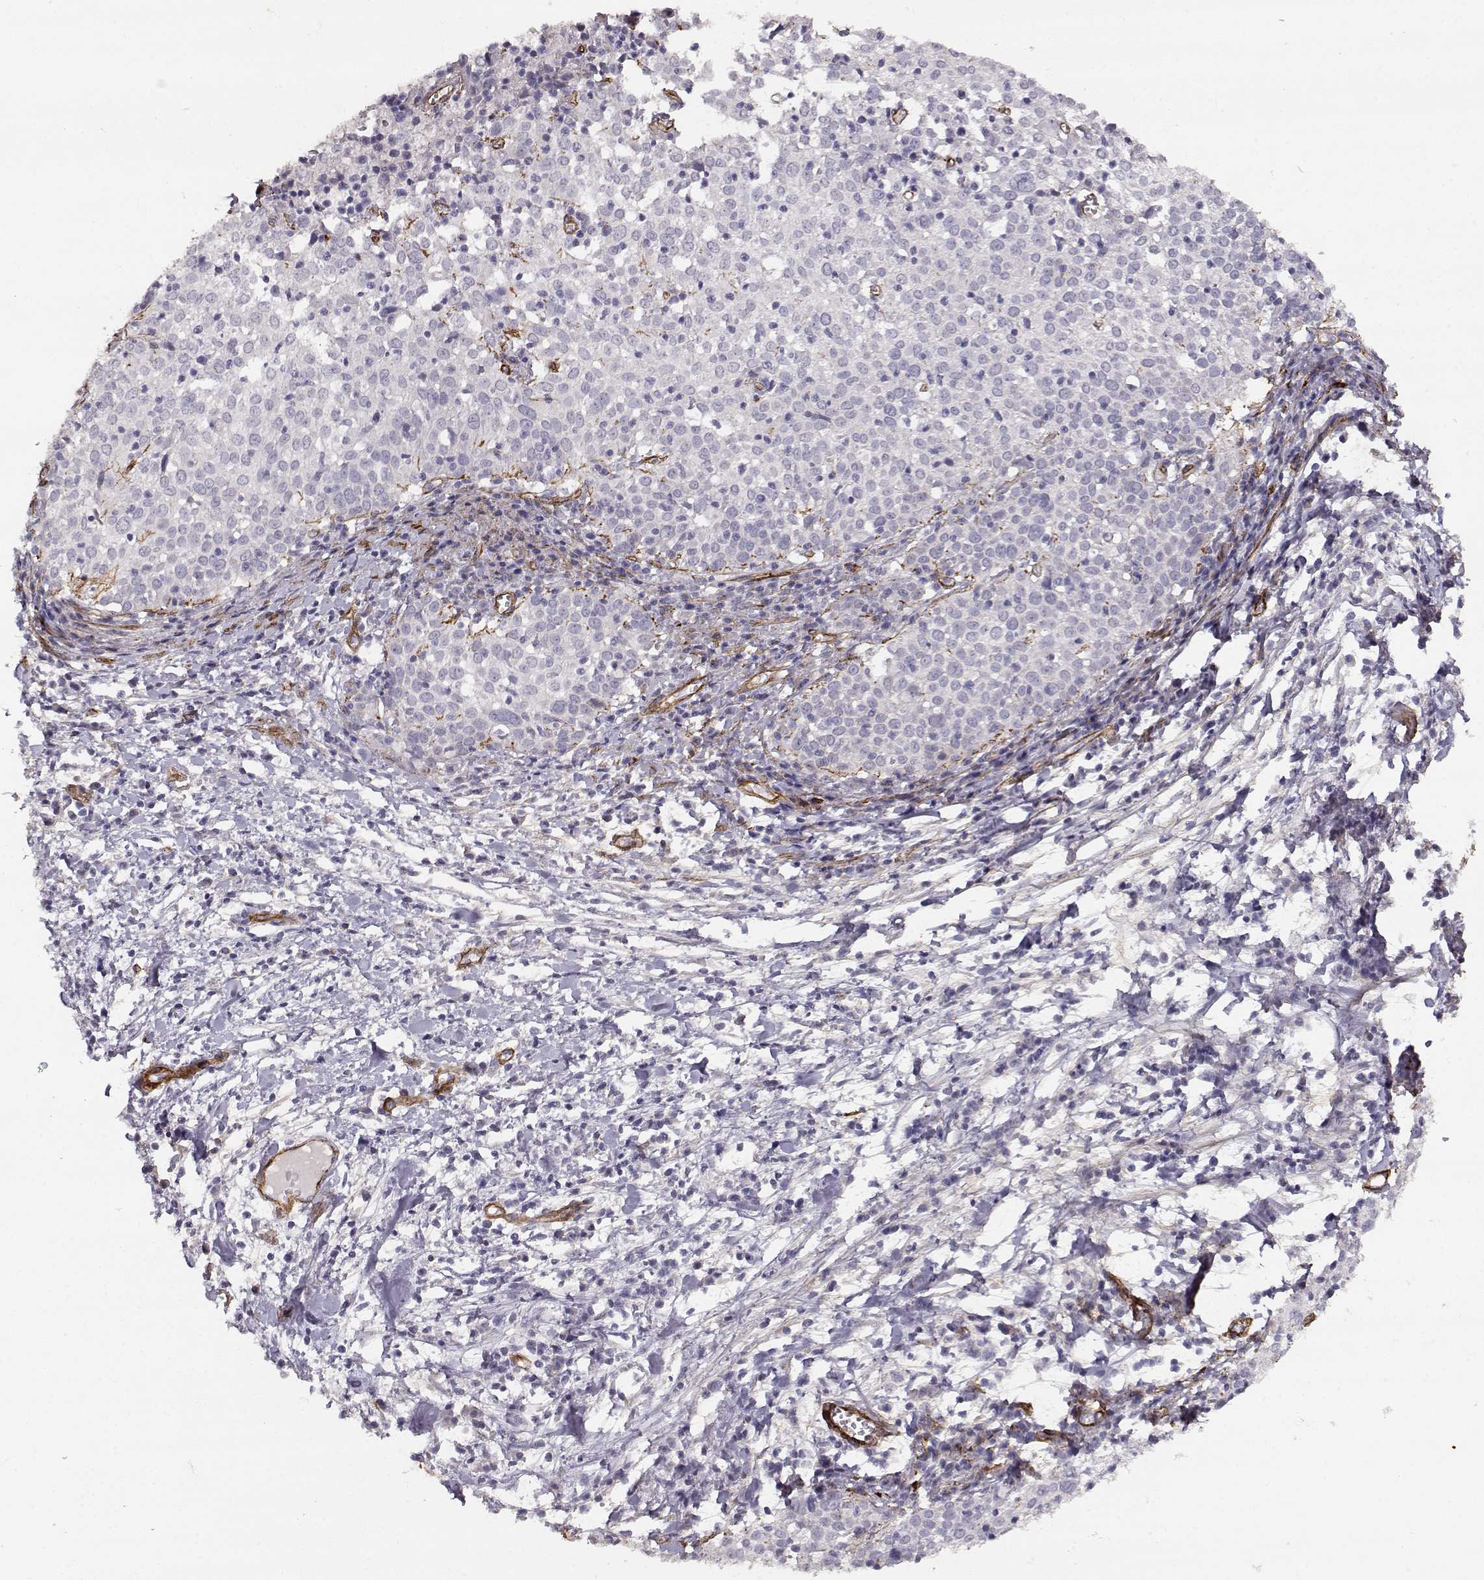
{"staining": {"intensity": "negative", "quantity": "none", "location": "none"}, "tissue": "cervical cancer", "cell_type": "Tumor cells", "image_type": "cancer", "snomed": [{"axis": "morphology", "description": "Squamous cell carcinoma, NOS"}, {"axis": "topography", "description": "Cervix"}], "caption": "Immunohistochemistry image of neoplastic tissue: cervical cancer stained with DAB exhibits no significant protein positivity in tumor cells.", "gene": "LAMC1", "patient": {"sex": "female", "age": 39}}